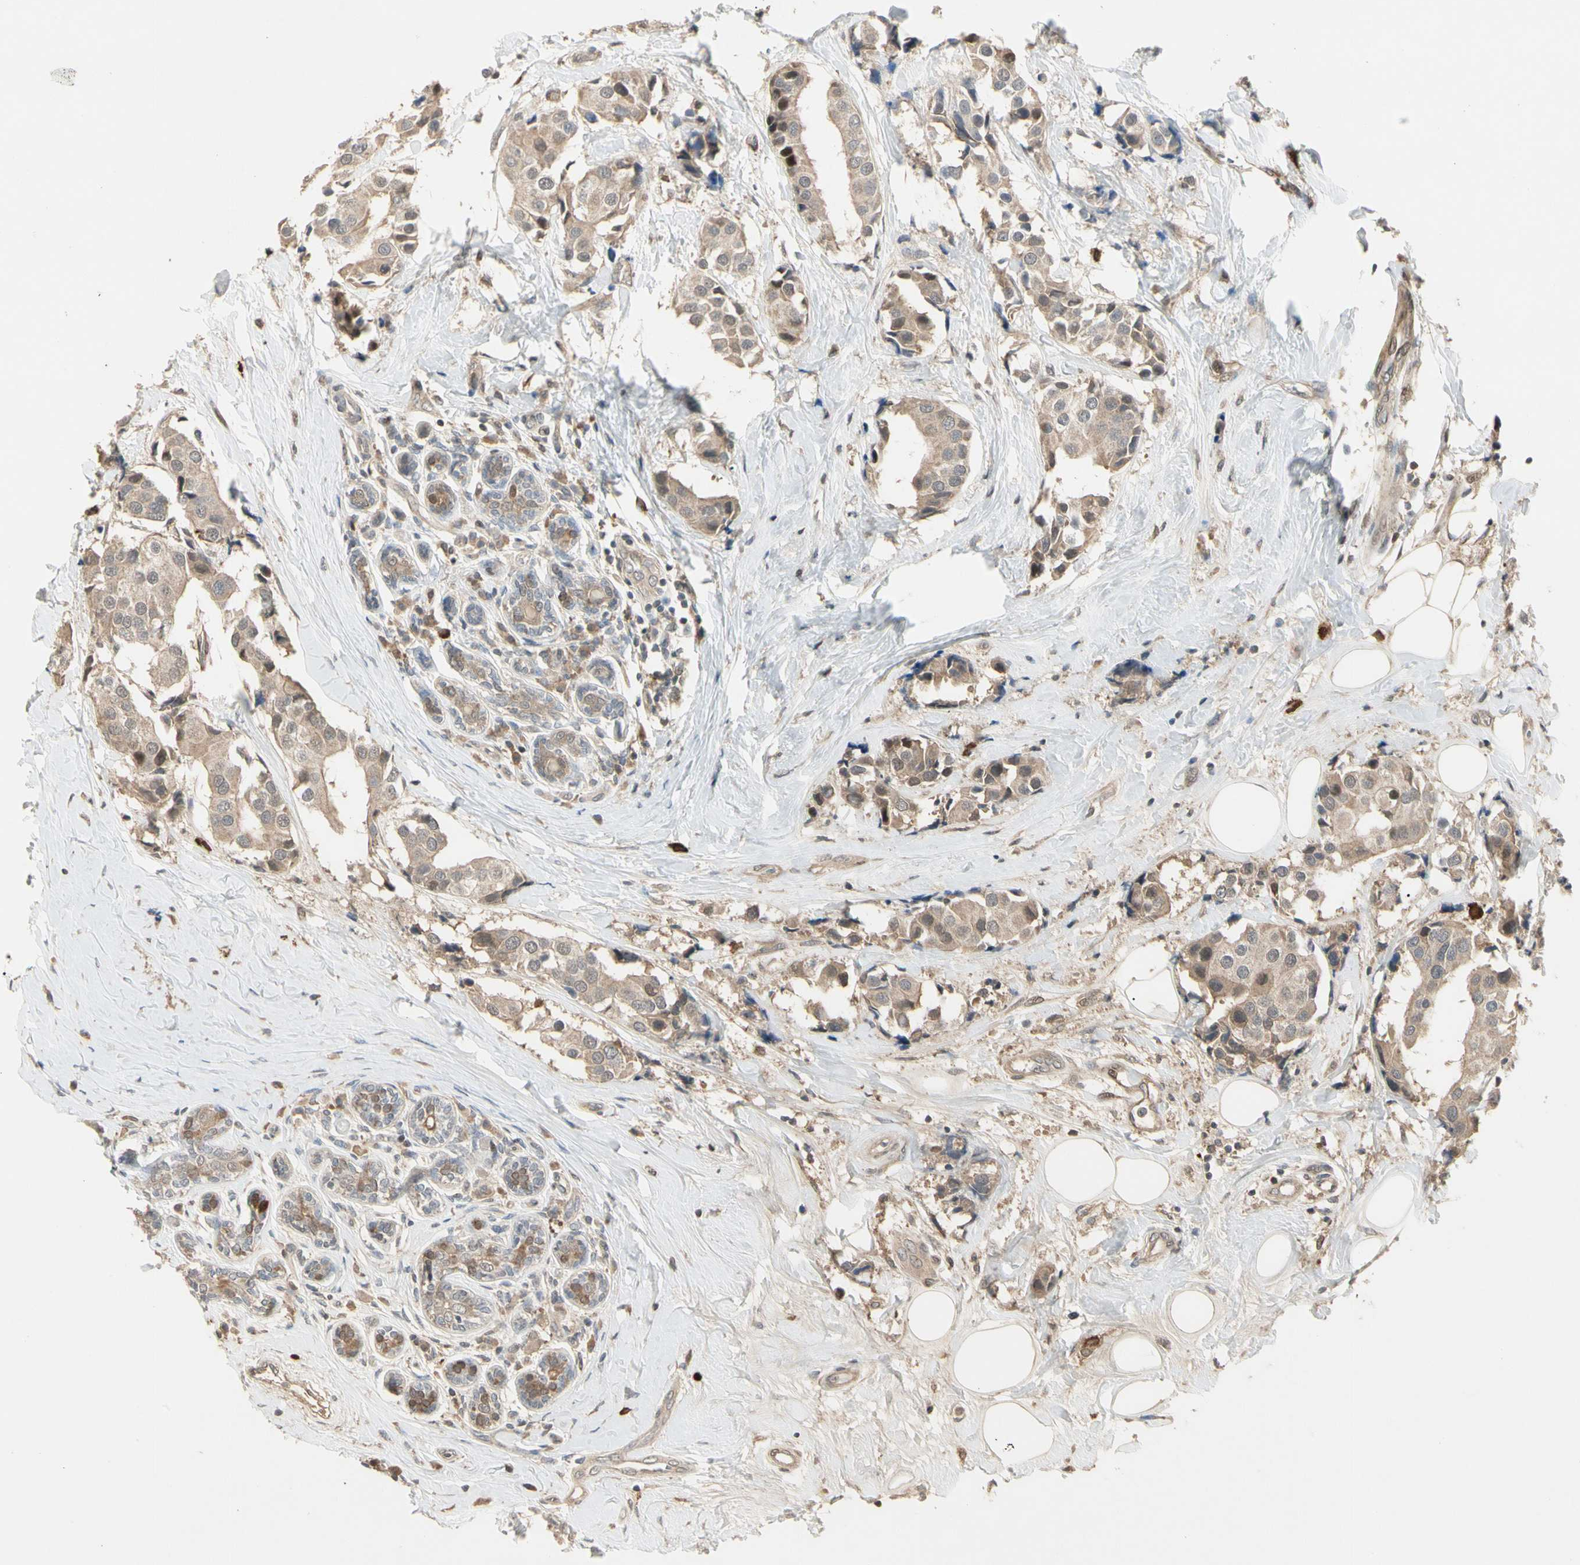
{"staining": {"intensity": "weak", "quantity": ">75%", "location": "cytoplasmic/membranous"}, "tissue": "breast cancer", "cell_type": "Tumor cells", "image_type": "cancer", "snomed": [{"axis": "morphology", "description": "Normal tissue, NOS"}, {"axis": "morphology", "description": "Duct carcinoma"}, {"axis": "topography", "description": "Breast"}], "caption": "Breast infiltrating ductal carcinoma tissue shows weak cytoplasmic/membranous positivity in approximately >75% of tumor cells, visualized by immunohistochemistry. (Stains: DAB (3,3'-diaminobenzidine) in brown, nuclei in blue, Microscopy: brightfield microscopy at high magnification).", "gene": "ATG4C", "patient": {"sex": "female", "age": 39}}